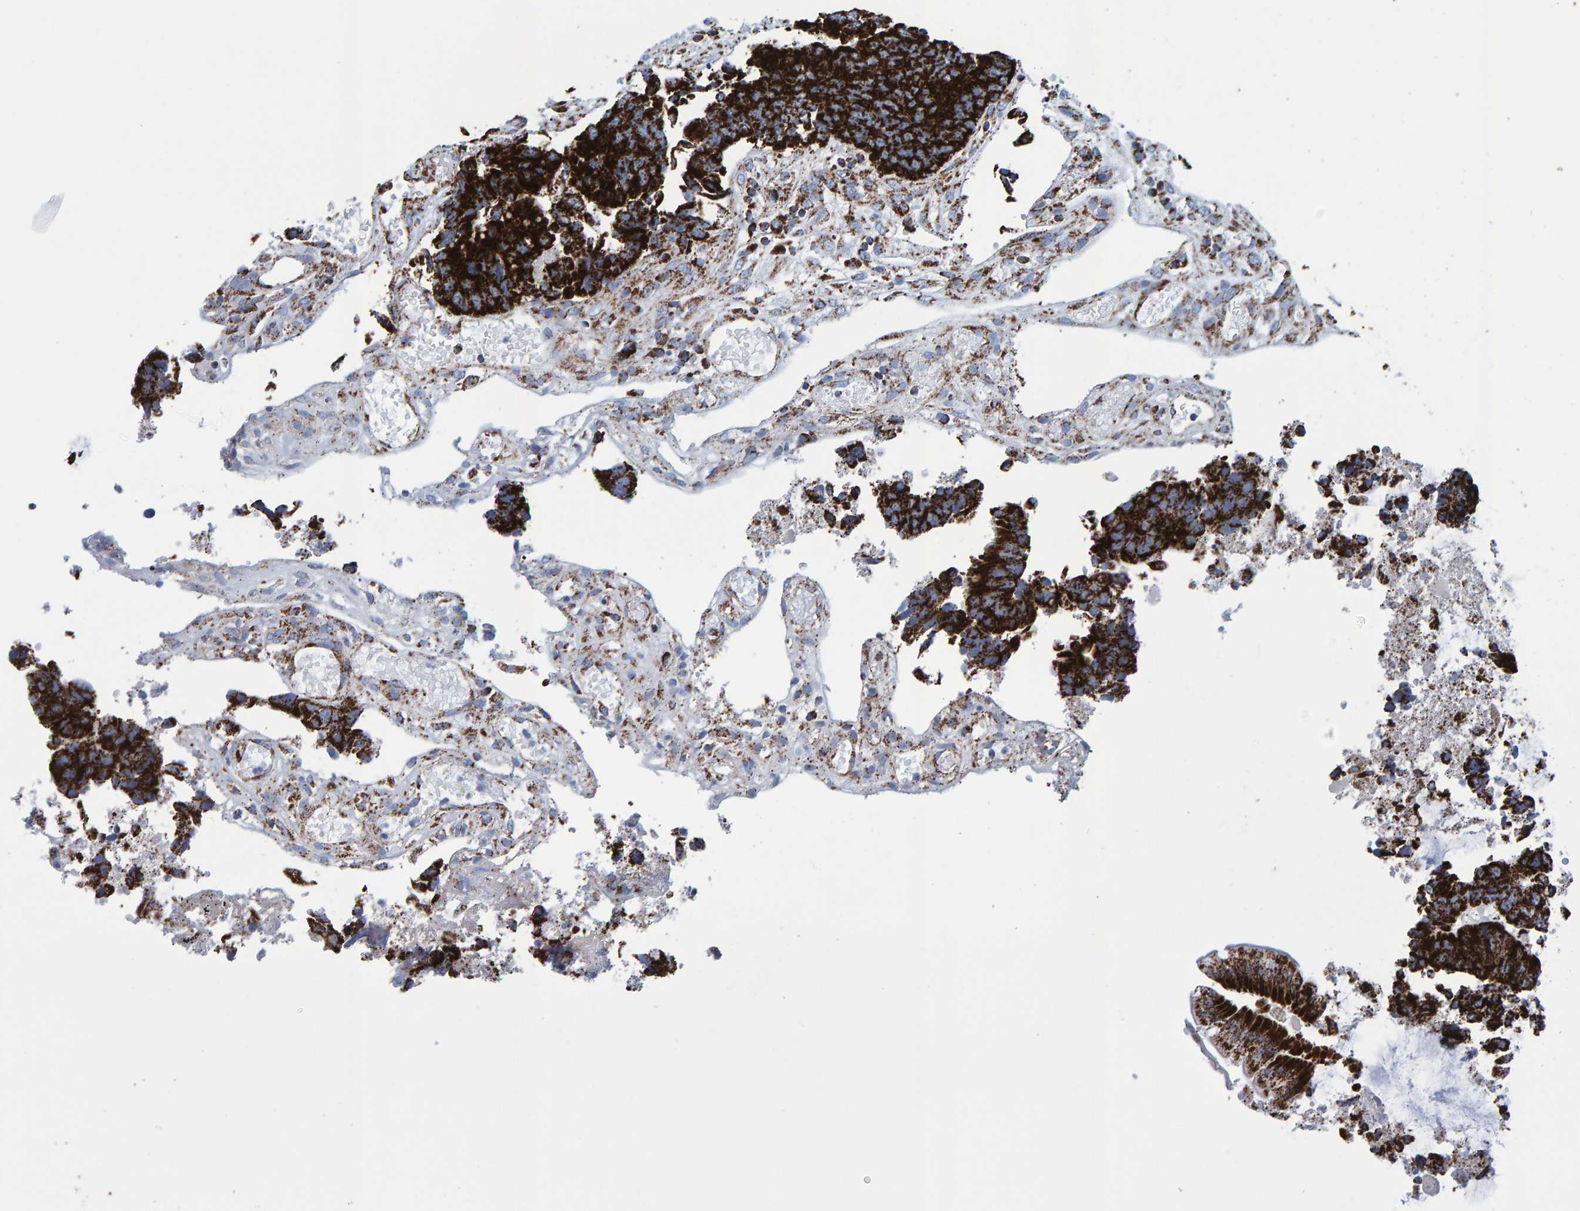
{"staining": {"intensity": "strong", "quantity": ">75%", "location": "cytoplasmic/membranous"}, "tissue": "colorectal cancer", "cell_type": "Tumor cells", "image_type": "cancer", "snomed": [{"axis": "morphology", "description": "Adenocarcinoma, NOS"}, {"axis": "topography", "description": "Rectum"}], "caption": "A micrograph showing strong cytoplasmic/membranous staining in about >75% of tumor cells in colorectal adenocarcinoma, as visualized by brown immunohistochemical staining.", "gene": "ENSG00000262660", "patient": {"sex": "male", "age": 84}}